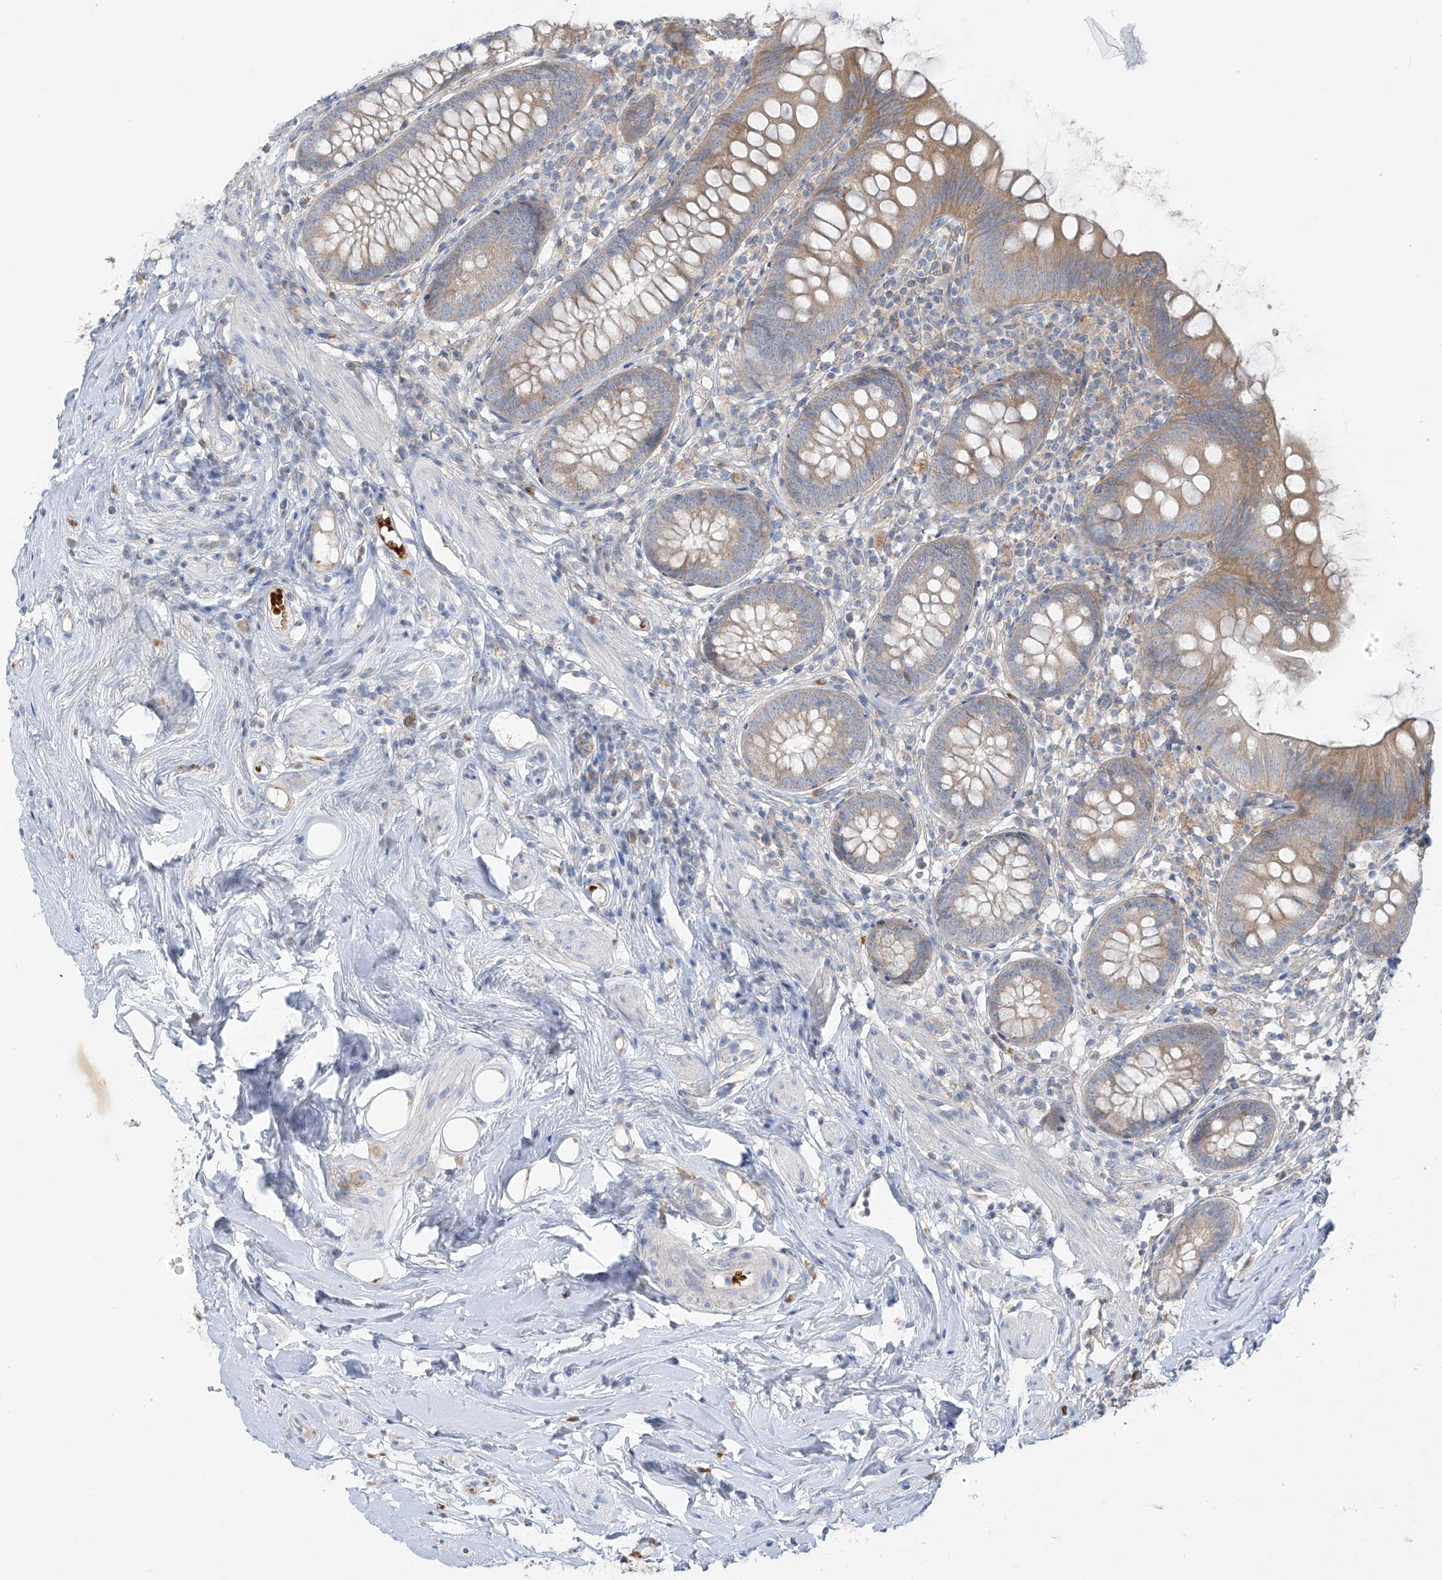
{"staining": {"intensity": "moderate", "quantity": "25%-75%", "location": "cytoplasmic/membranous"}, "tissue": "appendix", "cell_type": "Glandular cells", "image_type": "normal", "snomed": [{"axis": "morphology", "description": "Normal tissue, NOS"}, {"axis": "topography", "description": "Appendix"}], "caption": "This is an image of immunohistochemistry staining of benign appendix, which shows moderate staining in the cytoplasmic/membranous of glandular cells.", "gene": "DGKQ", "patient": {"sex": "female", "age": 62}}